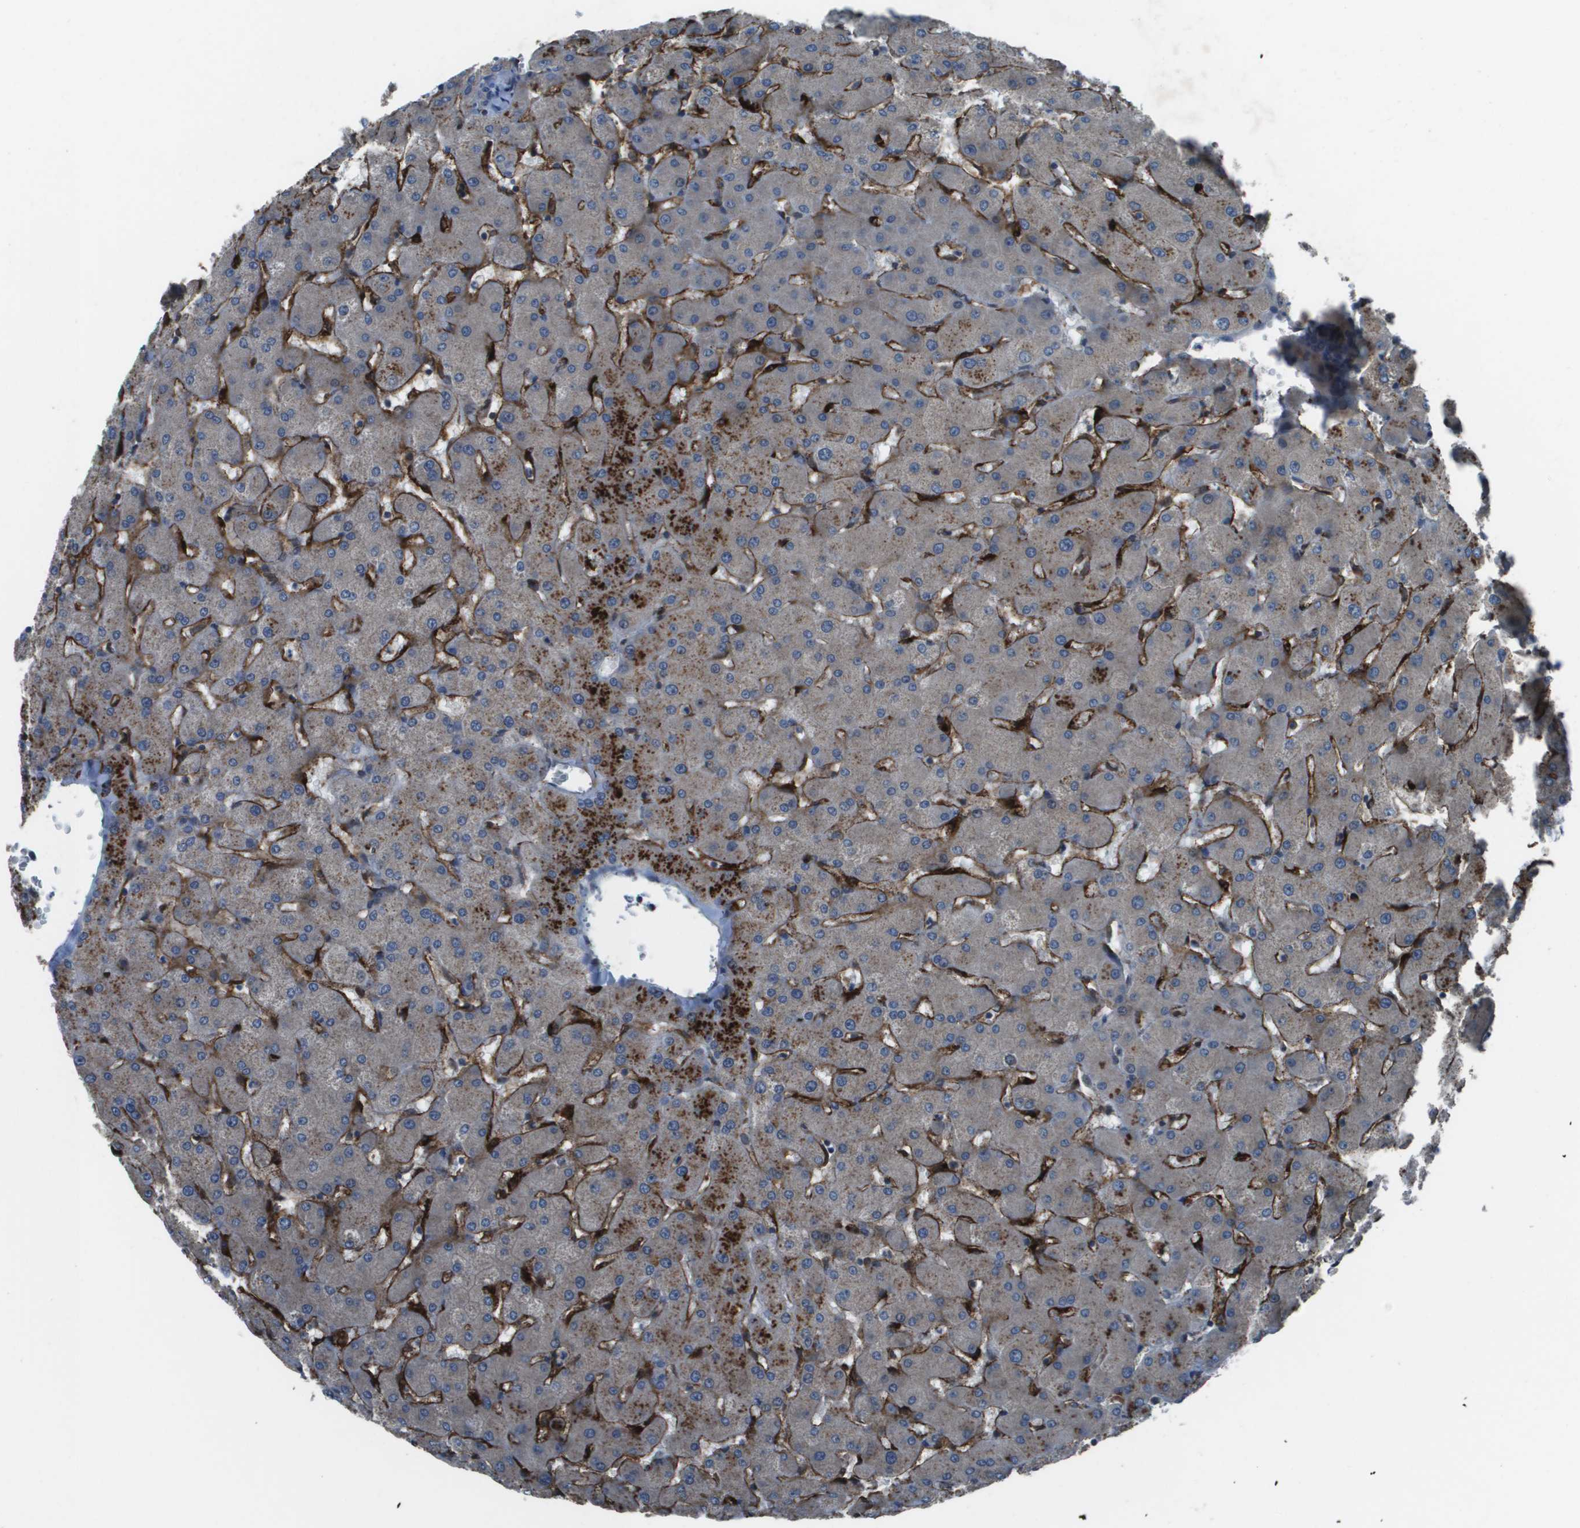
{"staining": {"intensity": "negative", "quantity": "none", "location": "none"}, "tissue": "liver", "cell_type": "Cholangiocytes", "image_type": "normal", "snomed": [{"axis": "morphology", "description": "Normal tissue, NOS"}, {"axis": "topography", "description": "Liver"}], "caption": "Immunohistochemistry (IHC) photomicrograph of benign liver stained for a protein (brown), which demonstrates no positivity in cholangiocytes. The staining was performed using DAB (3,3'-diaminobenzidine) to visualize the protein expression in brown, while the nuclei were stained in blue with hematoxylin (Magnification: 20x).", "gene": "GOSR2", "patient": {"sex": "female", "age": 63}}